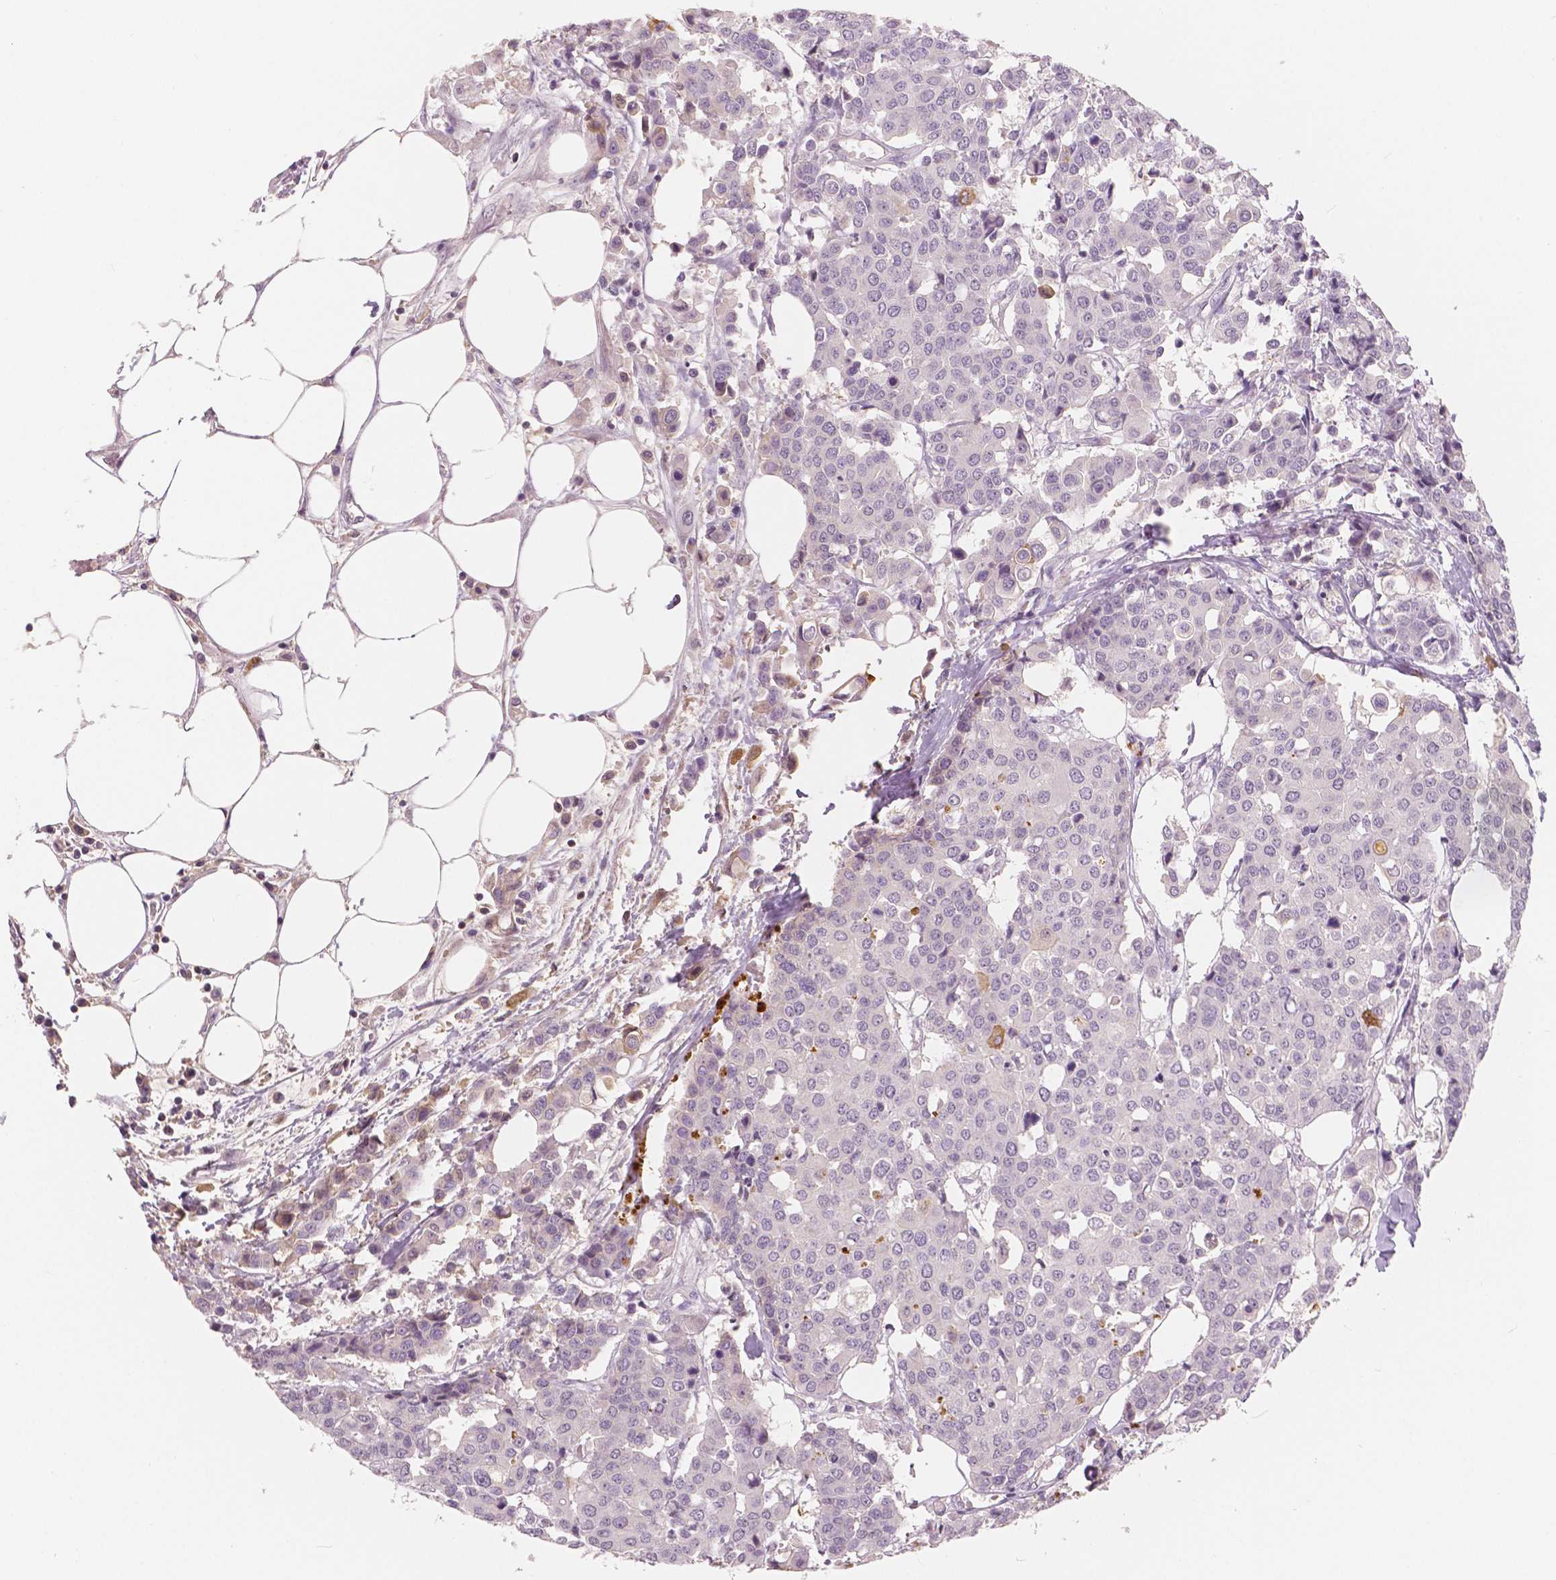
{"staining": {"intensity": "negative", "quantity": "none", "location": "none"}, "tissue": "carcinoid", "cell_type": "Tumor cells", "image_type": "cancer", "snomed": [{"axis": "morphology", "description": "Carcinoid, malignant, NOS"}, {"axis": "topography", "description": "Colon"}], "caption": "Tumor cells are negative for brown protein staining in malignant carcinoid.", "gene": "APOA4", "patient": {"sex": "male", "age": 81}}